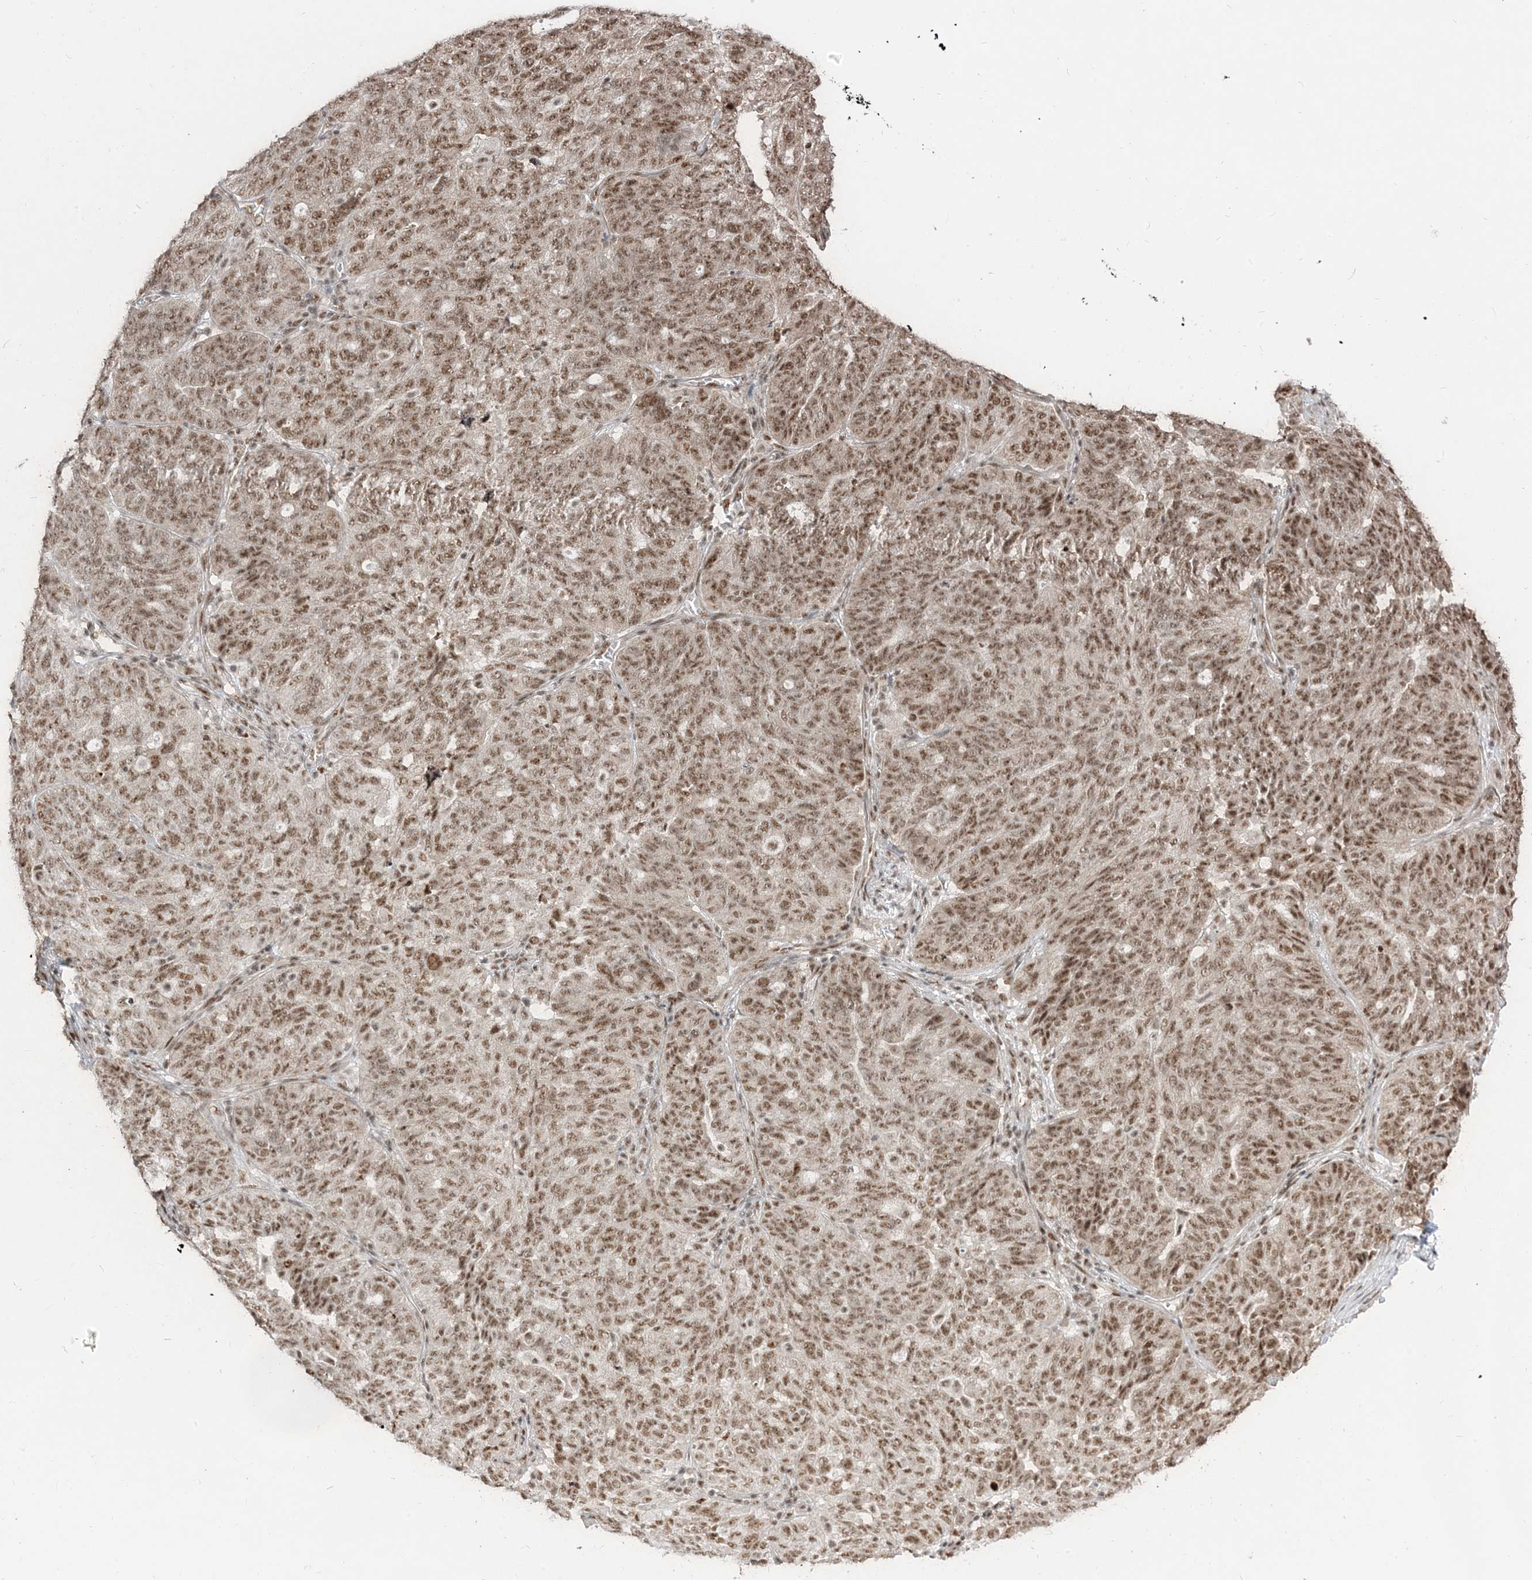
{"staining": {"intensity": "moderate", "quantity": ">75%", "location": "nuclear"}, "tissue": "ovarian cancer", "cell_type": "Tumor cells", "image_type": "cancer", "snomed": [{"axis": "morphology", "description": "Cystadenocarcinoma, serous, NOS"}, {"axis": "topography", "description": "Ovary"}], "caption": "Immunohistochemistry histopathology image of ovarian cancer stained for a protein (brown), which displays medium levels of moderate nuclear staining in approximately >75% of tumor cells.", "gene": "ARGLU1", "patient": {"sex": "female", "age": 59}}